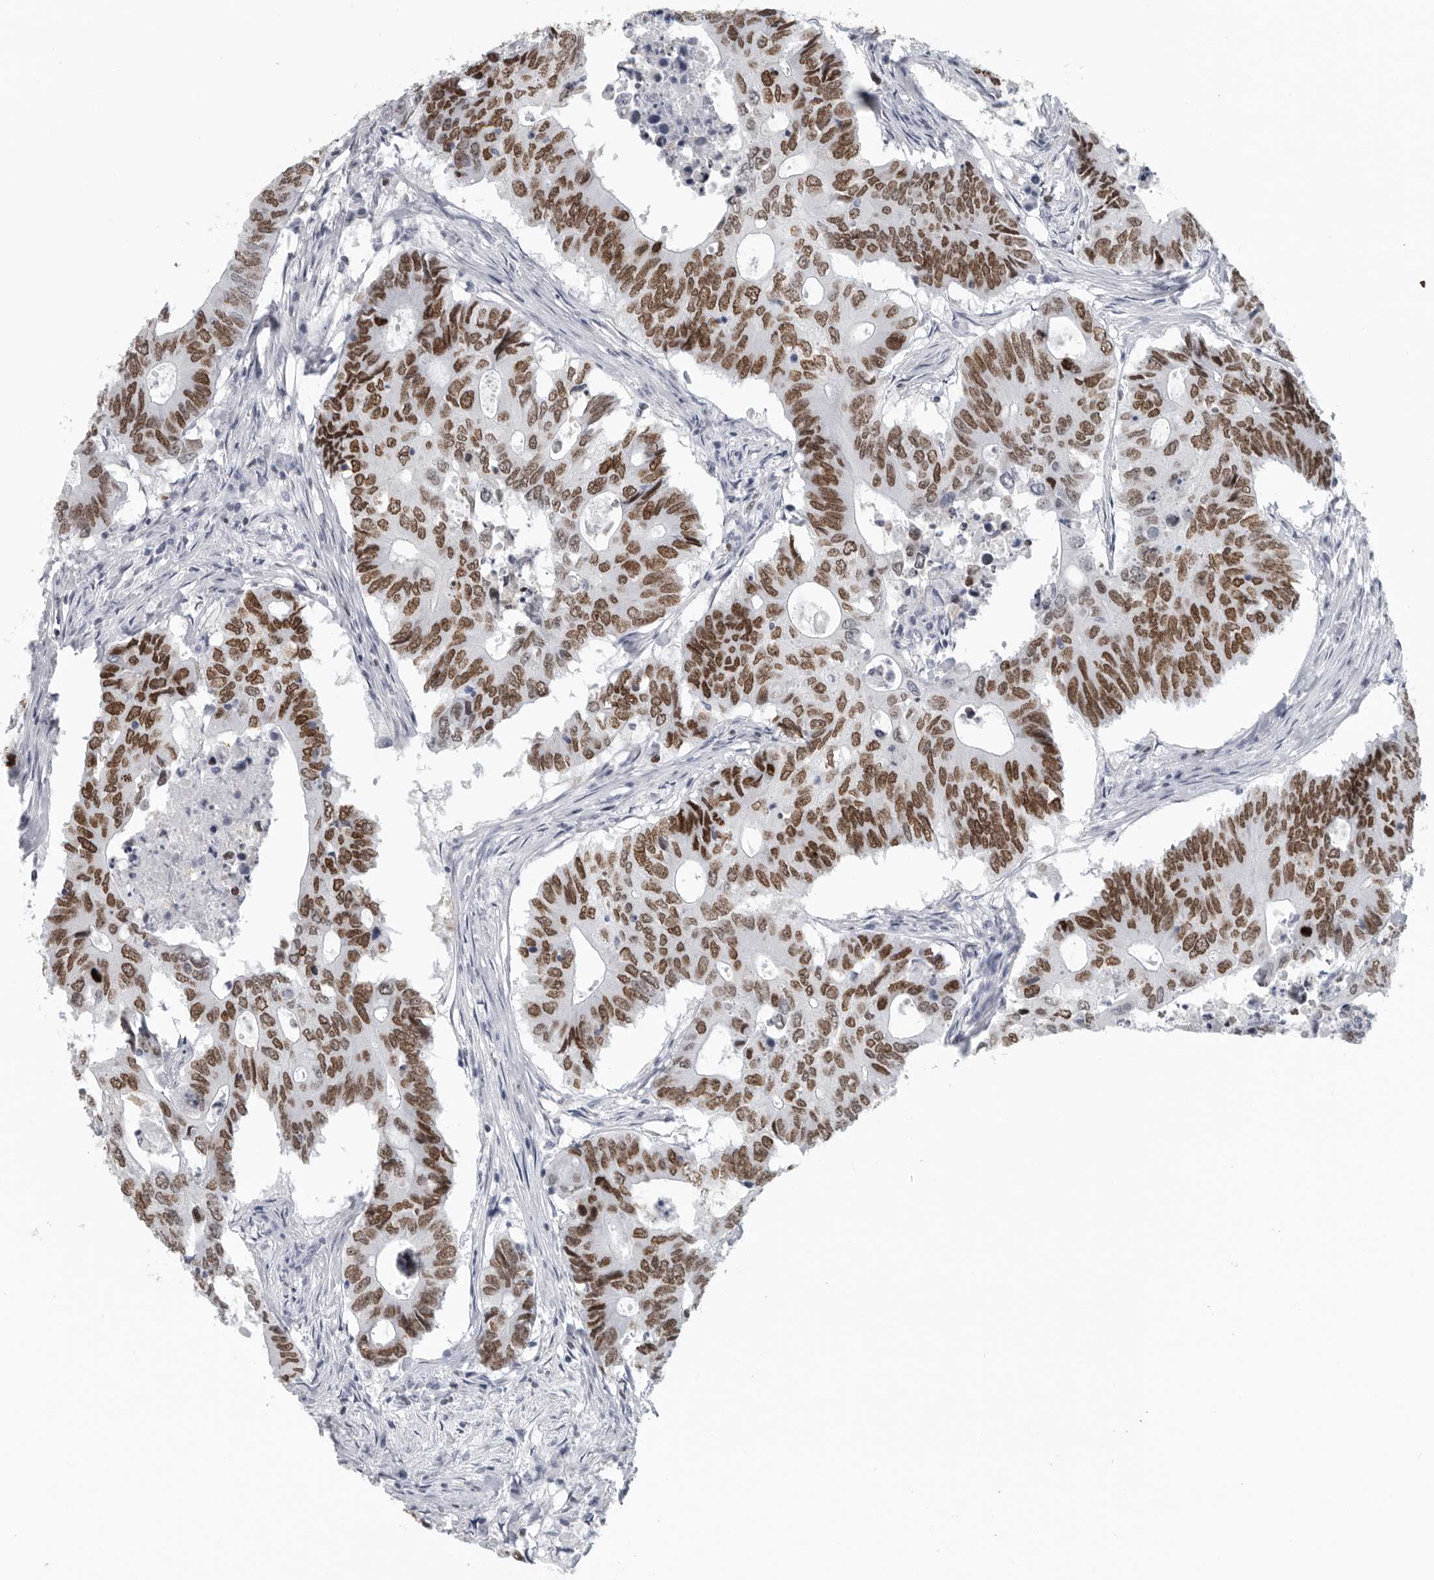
{"staining": {"intensity": "strong", "quantity": ">75%", "location": "nuclear"}, "tissue": "colorectal cancer", "cell_type": "Tumor cells", "image_type": "cancer", "snomed": [{"axis": "morphology", "description": "Adenocarcinoma, NOS"}, {"axis": "topography", "description": "Colon"}], "caption": "Human colorectal cancer stained with a protein marker reveals strong staining in tumor cells.", "gene": "SATB2", "patient": {"sex": "male", "age": 71}}